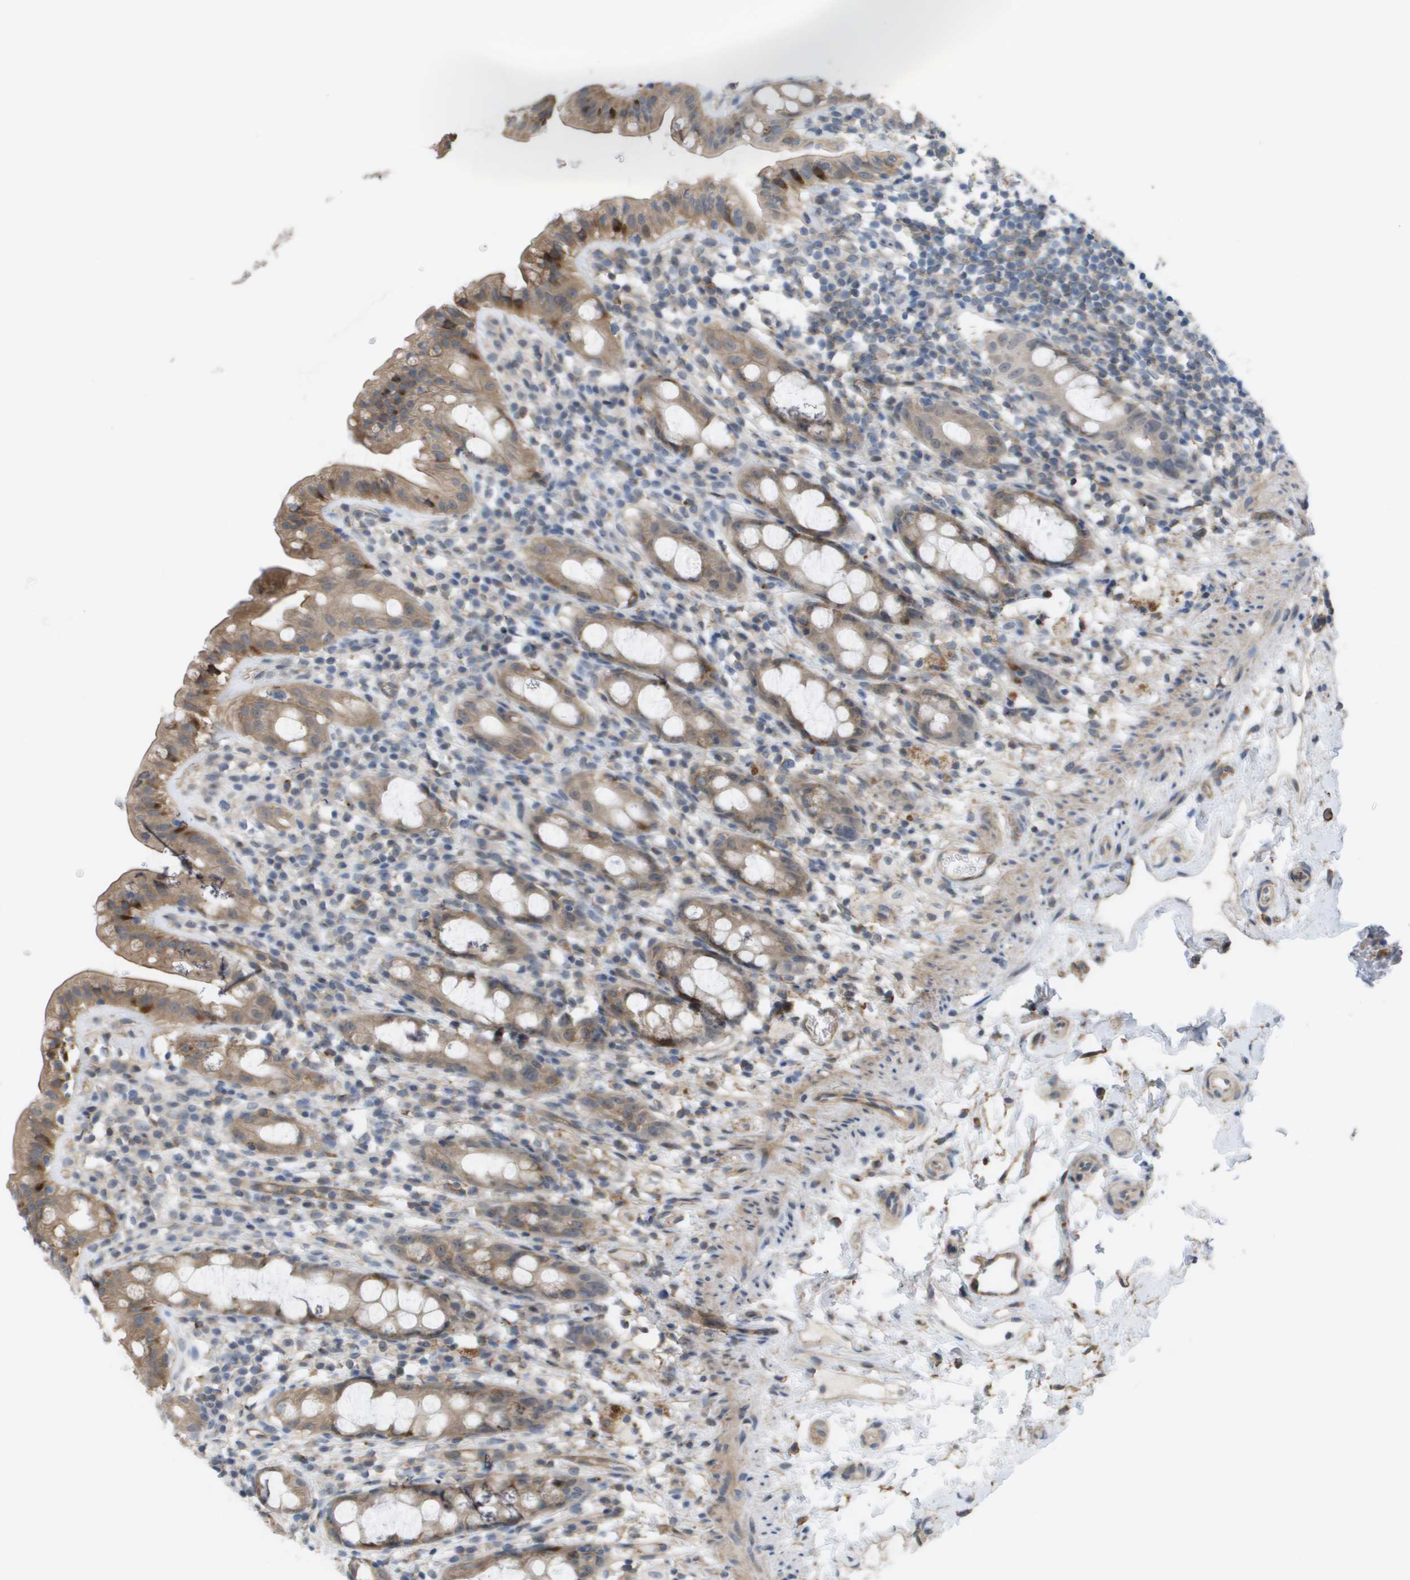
{"staining": {"intensity": "moderate", "quantity": ">75%", "location": "cytoplasmic/membranous"}, "tissue": "rectum", "cell_type": "Glandular cells", "image_type": "normal", "snomed": [{"axis": "morphology", "description": "Normal tissue, NOS"}, {"axis": "topography", "description": "Rectum"}], "caption": "Immunohistochemical staining of benign rectum displays moderate cytoplasmic/membranous protein staining in approximately >75% of glandular cells. (brown staining indicates protein expression, while blue staining denotes nuclei).", "gene": "MTARC2", "patient": {"sex": "male", "age": 44}}